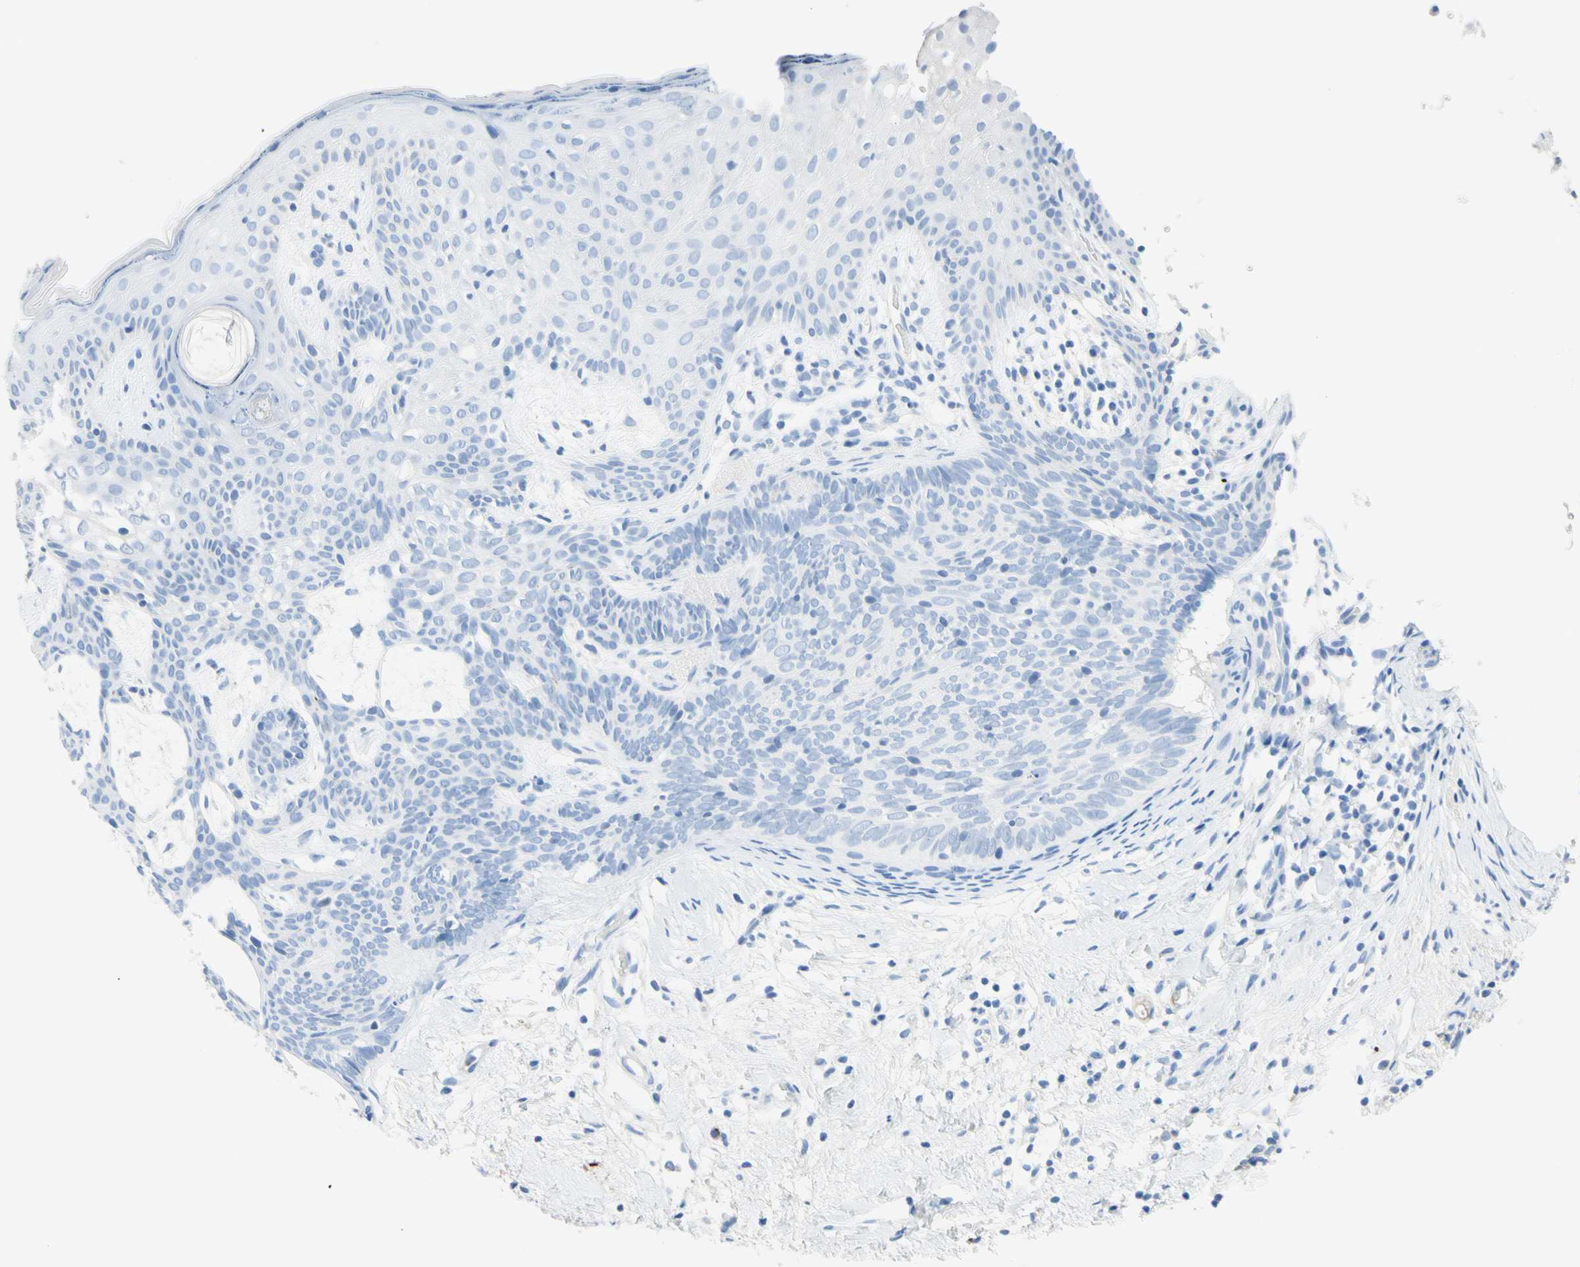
{"staining": {"intensity": "negative", "quantity": "none", "location": "none"}, "tissue": "skin cancer", "cell_type": "Tumor cells", "image_type": "cancer", "snomed": [{"axis": "morphology", "description": "Developmental malformation"}, {"axis": "morphology", "description": "Basal cell carcinoma"}, {"axis": "topography", "description": "Skin"}], "caption": "Tumor cells are negative for brown protein staining in skin cancer (basal cell carcinoma).", "gene": "IL6ST", "patient": {"sex": "female", "age": 62}}